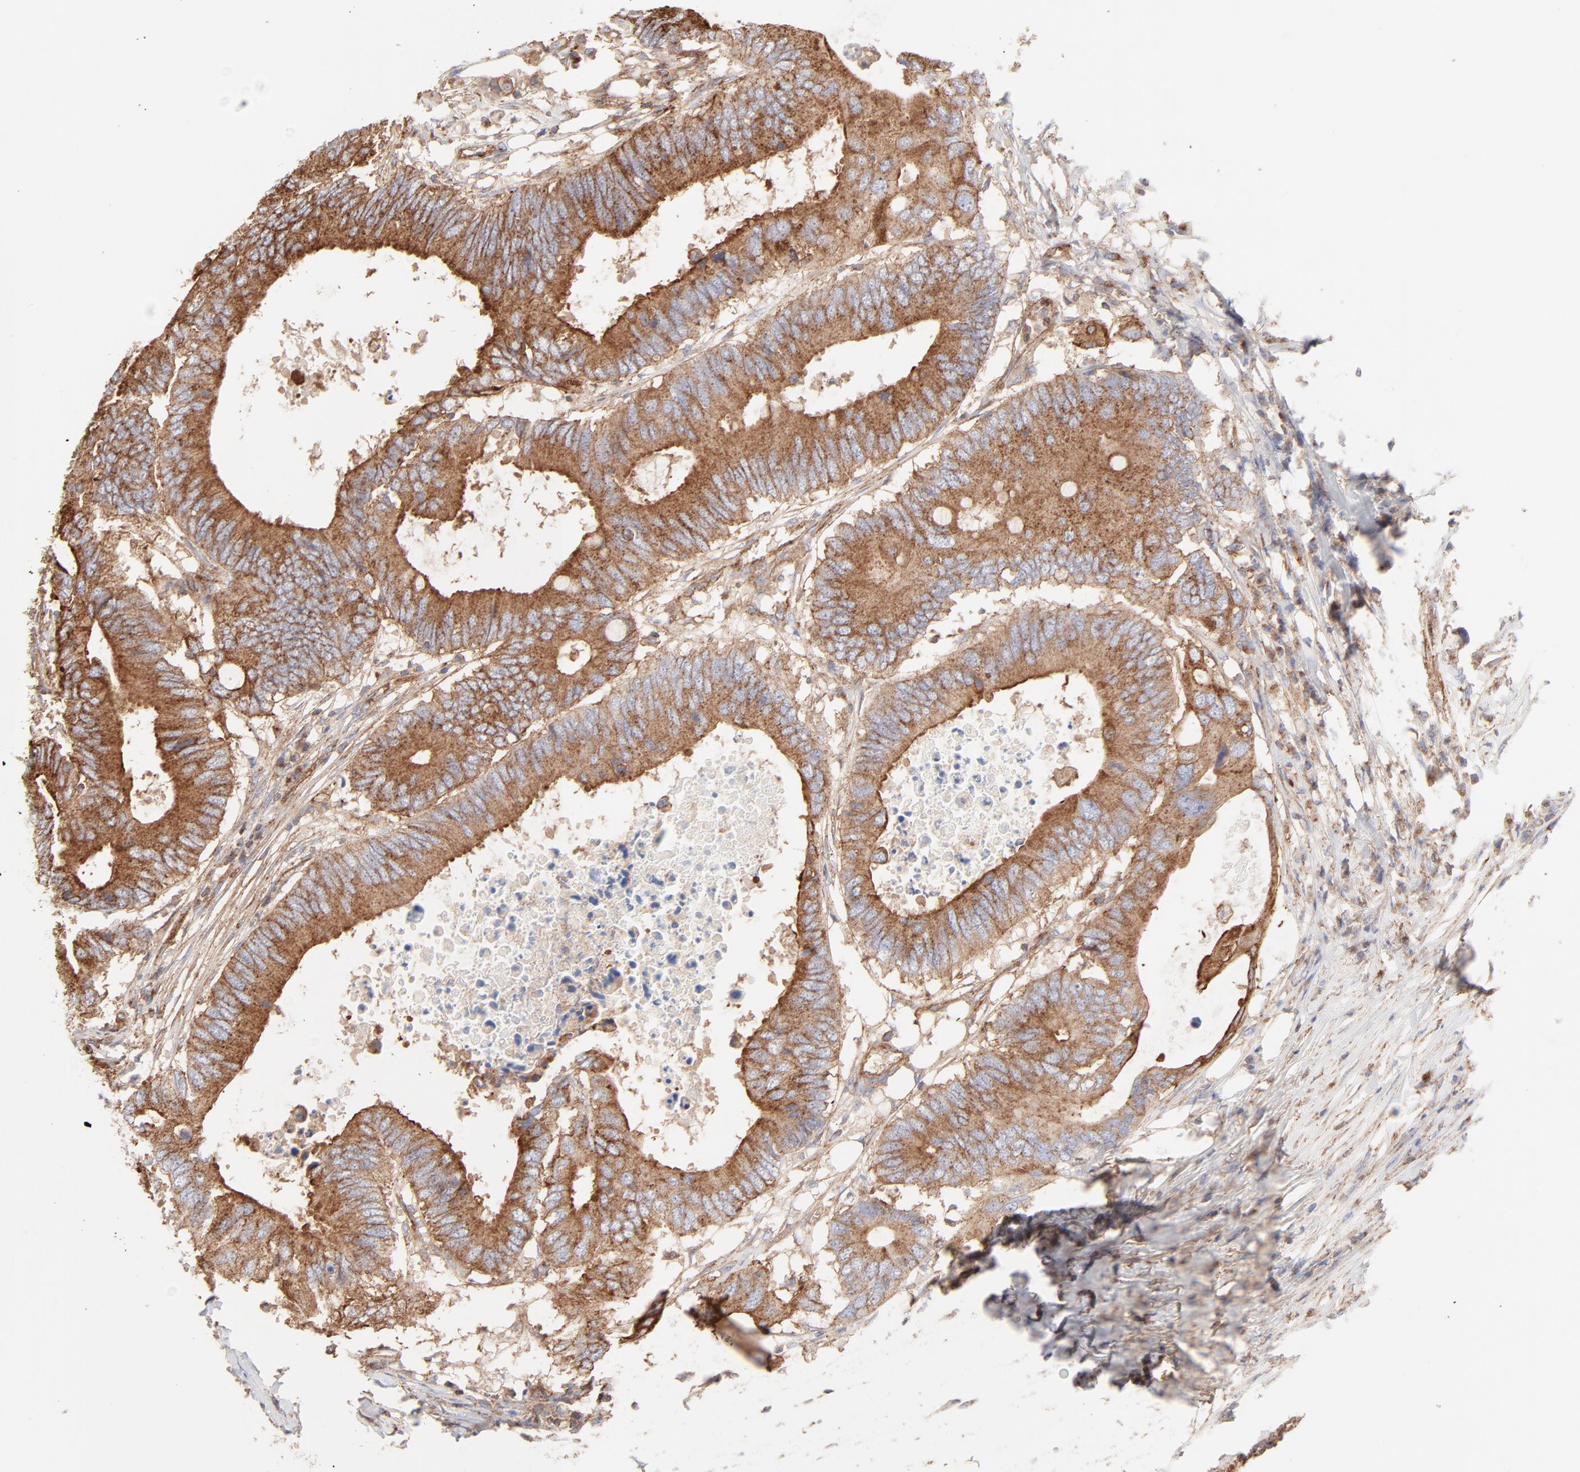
{"staining": {"intensity": "moderate", "quantity": ">75%", "location": "cytoplasmic/membranous"}, "tissue": "colorectal cancer", "cell_type": "Tumor cells", "image_type": "cancer", "snomed": [{"axis": "morphology", "description": "Adenocarcinoma, NOS"}, {"axis": "topography", "description": "Colon"}], "caption": "Moderate cytoplasmic/membranous staining is identified in approximately >75% of tumor cells in colorectal cancer. The protein of interest is stained brown, and the nuclei are stained in blue (DAB (3,3'-diaminobenzidine) IHC with brightfield microscopy, high magnification).", "gene": "CLTB", "patient": {"sex": "male", "age": 71}}